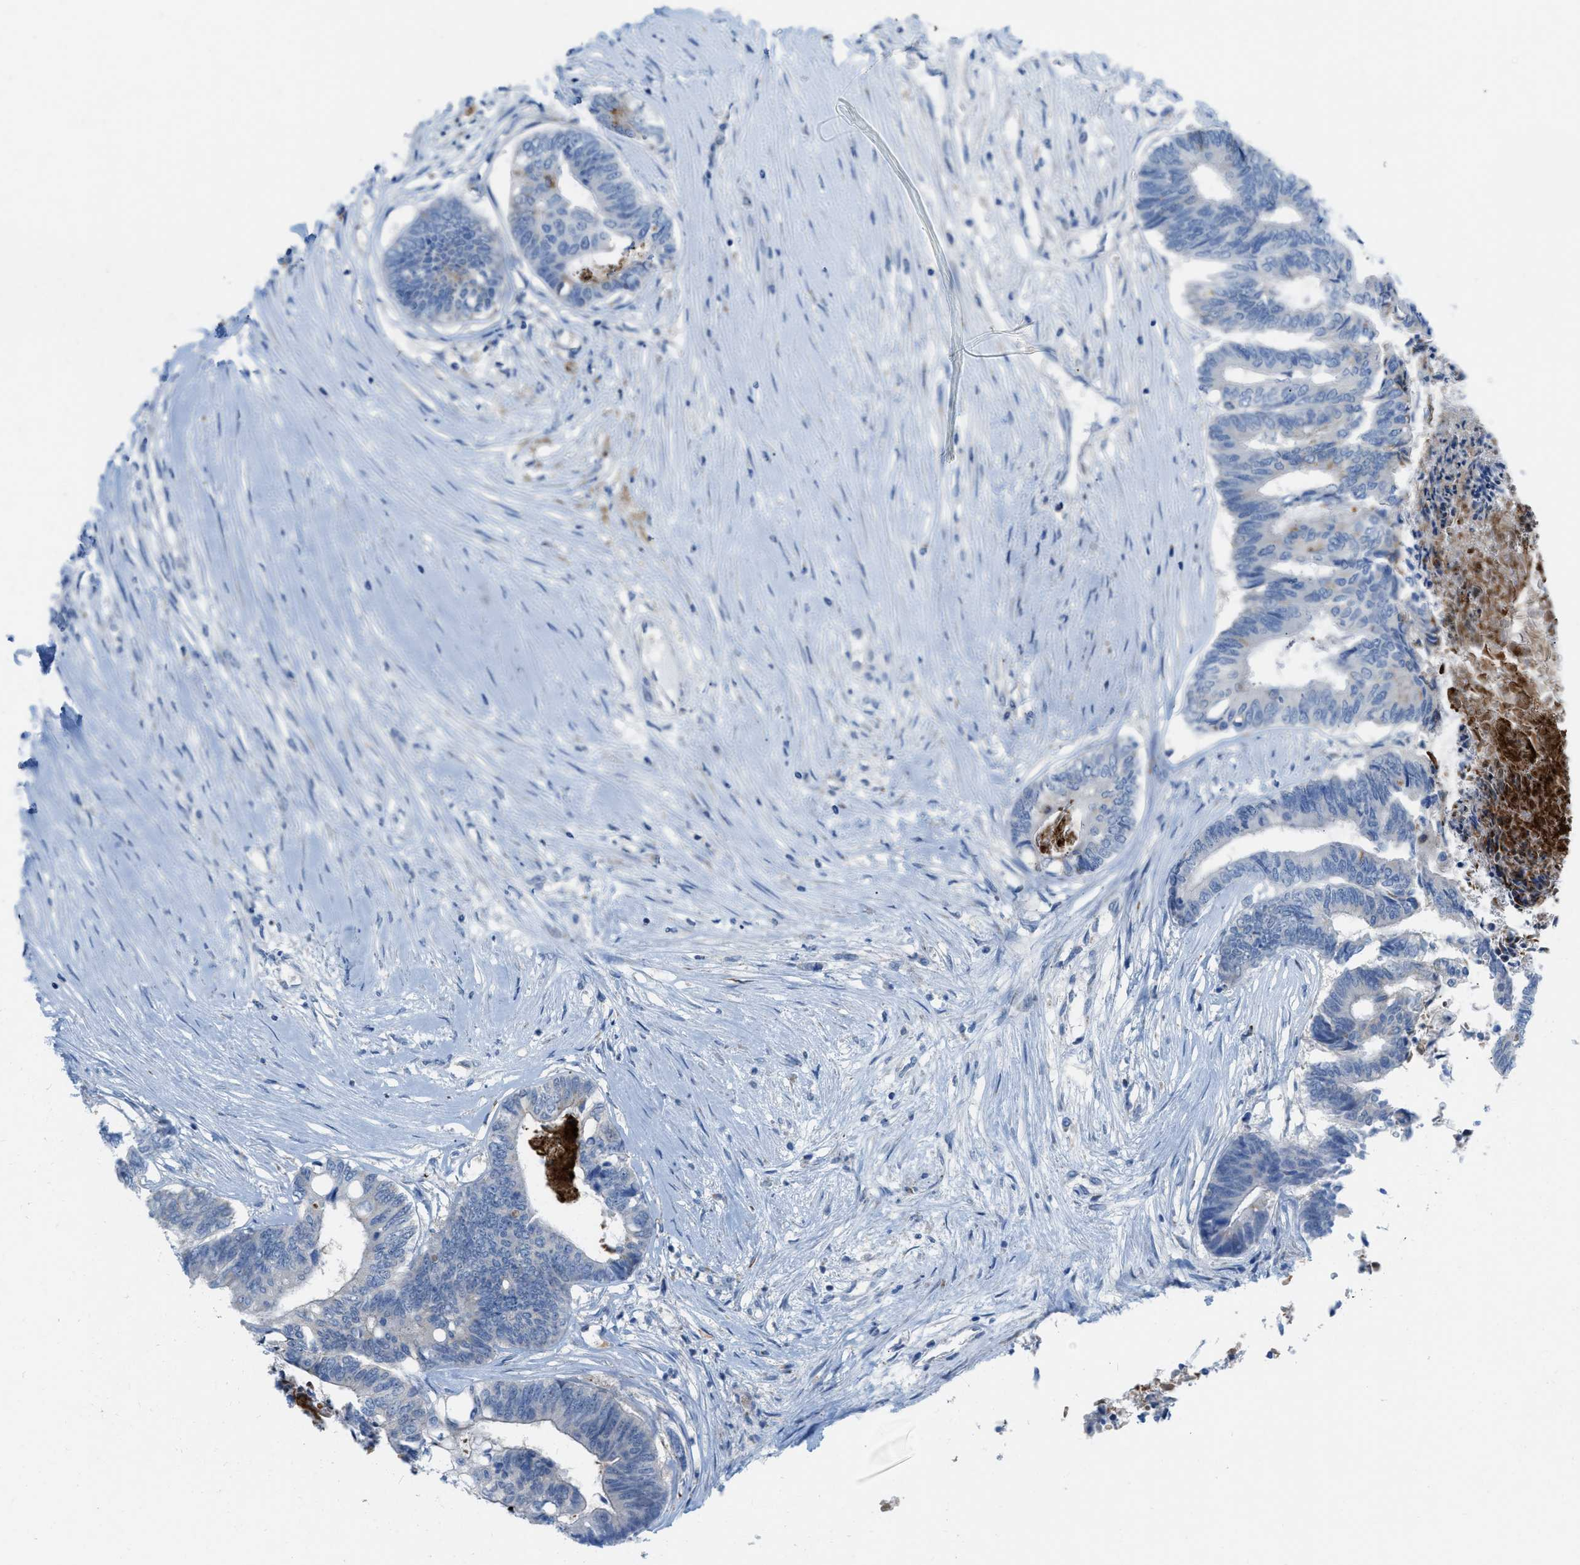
{"staining": {"intensity": "negative", "quantity": "none", "location": "none"}, "tissue": "colorectal cancer", "cell_type": "Tumor cells", "image_type": "cancer", "snomed": [{"axis": "morphology", "description": "Adenocarcinoma, NOS"}, {"axis": "topography", "description": "Rectum"}], "caption": "The immunohistochemistry (IHC) histopathology image has no significant staining in tumor cells of colorectal cancer tissue.", "gene": "RBBP9", "patient": {"sex": "male", "age": 63}}